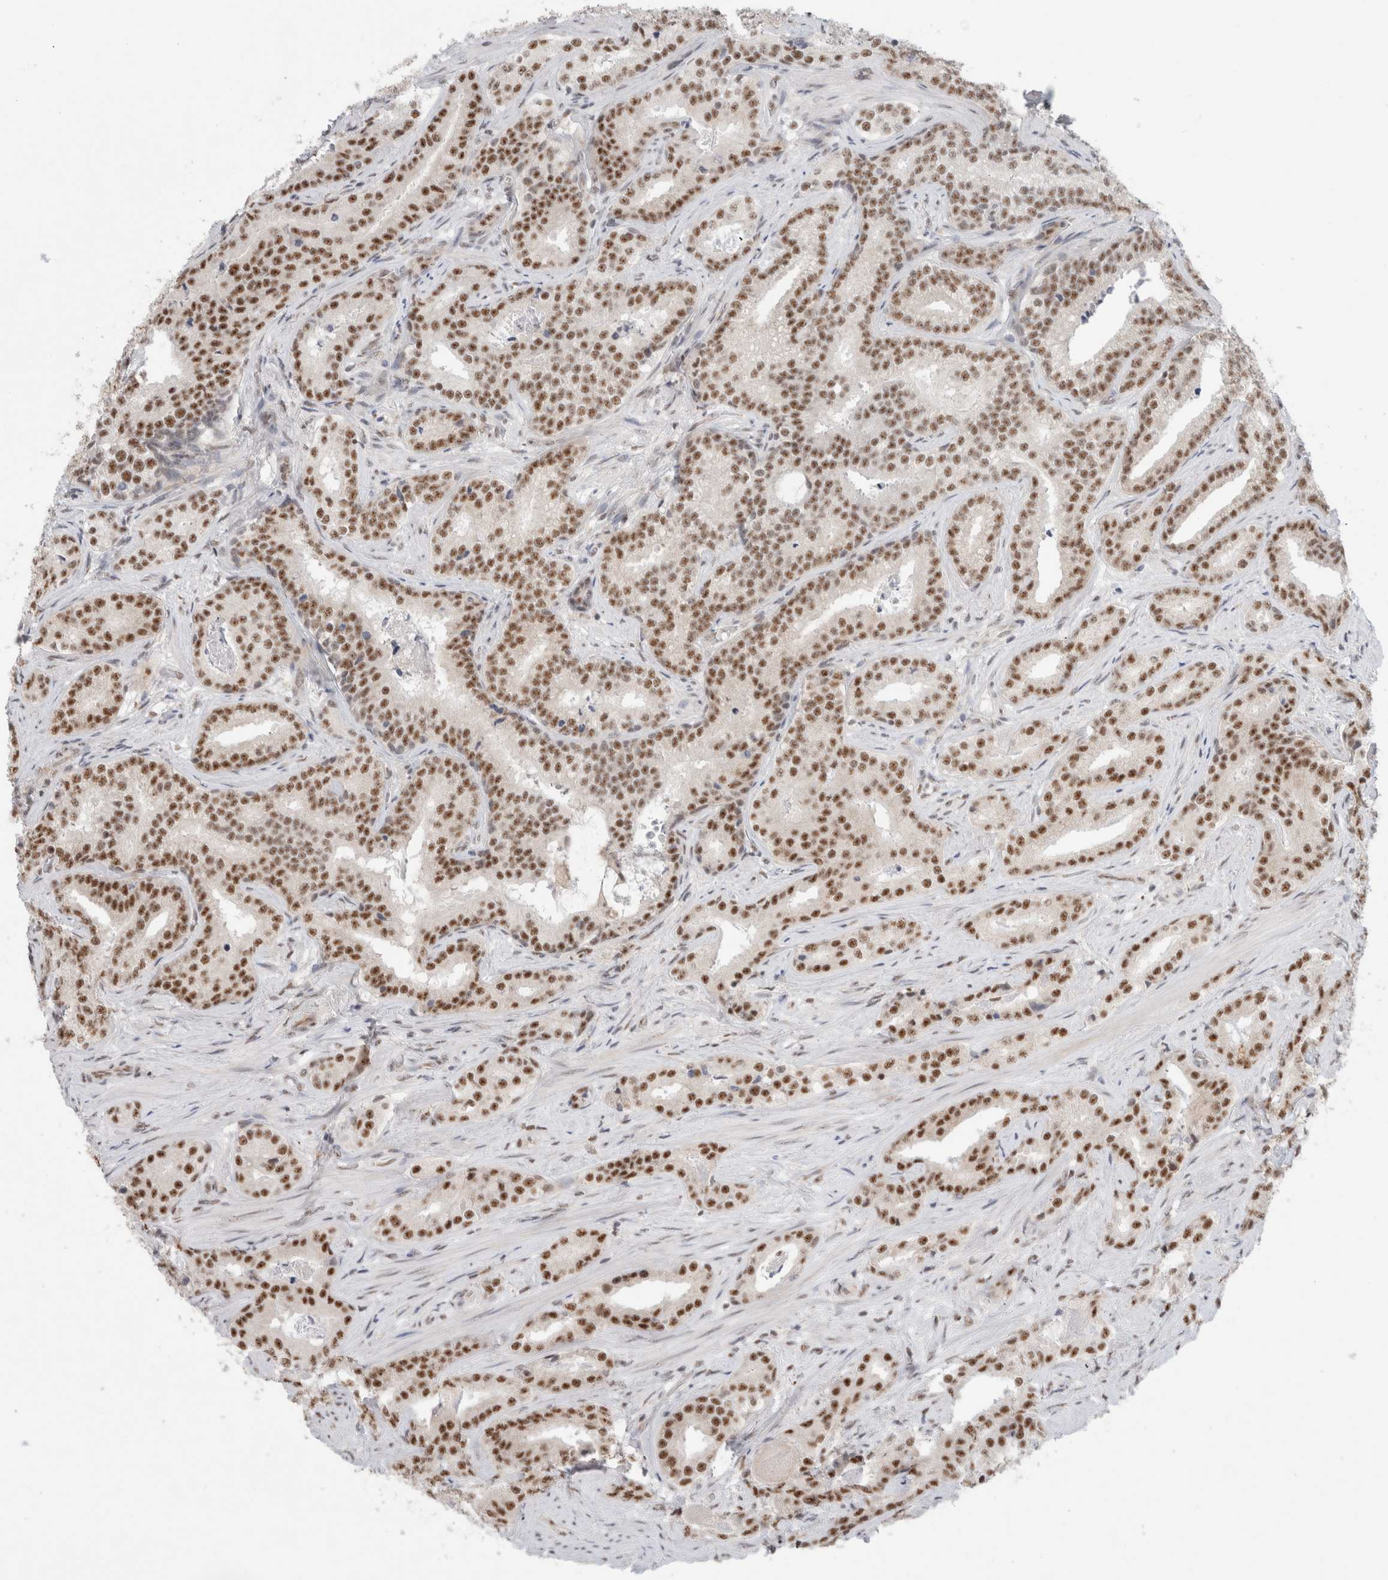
{"staining": {"intensity": "strong", "quantity": ">75%", "location": "nuclear"}, "tissue": "prostate cancer", "cell_type": "Tumor cells", "image_type": "cancer", "snomed": [{"axis": "morphology", "description": "Adenocarcinoma, Low grade"}, {"axis": "topography", "description": "Prostate"}], "caption": "This is an image of immunohistochemistry staining of prostate adenocarcinoma (low-grade), which shows strong staining in the nuclear of tumor cells.", "gene": "TRMT12", "patient": {"sex": "male", "age": 67}}